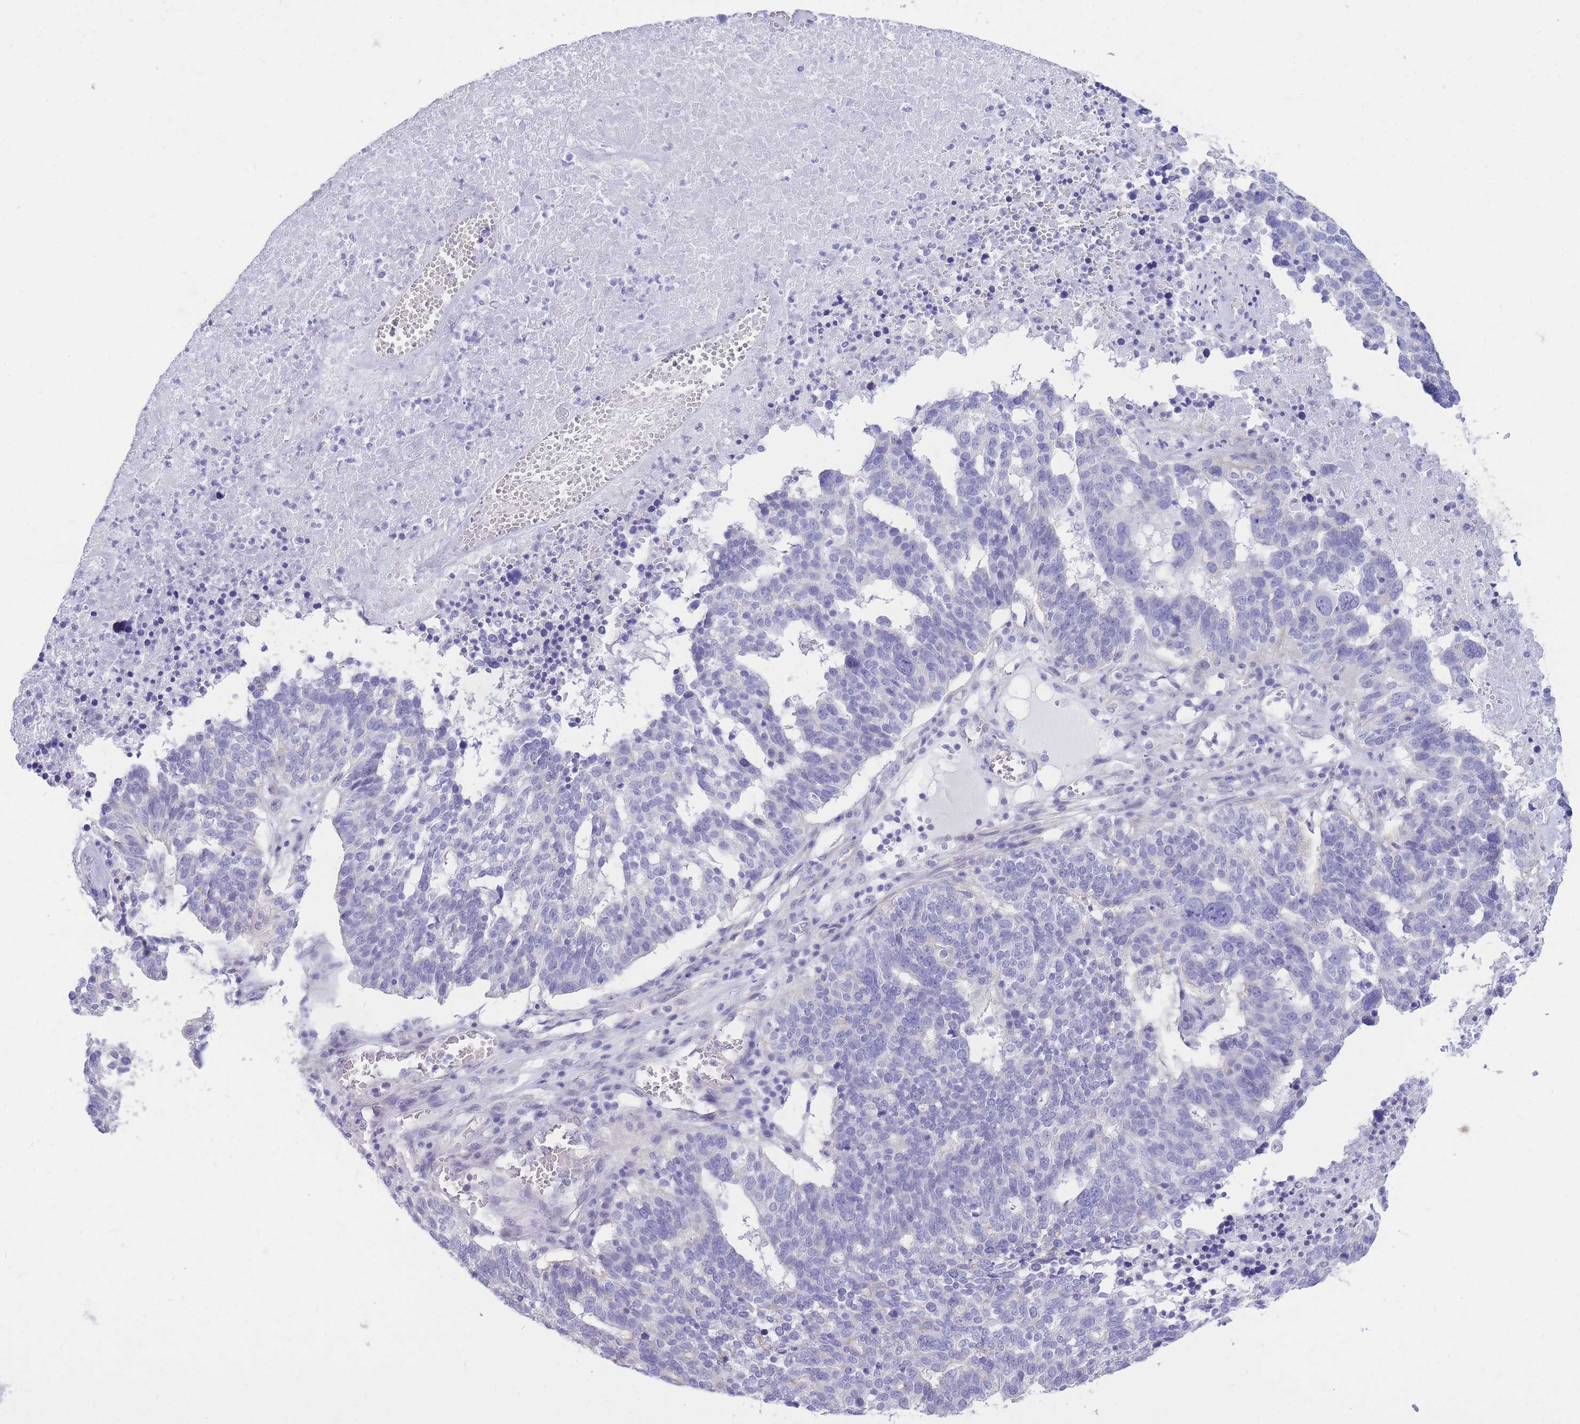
{"staining": {"intensity": "negative", "quantity": "none", "location": "none"}, "tissue": "ovarian cancer", "cell_type": "Tumor cells", "image_type": "cancer", "snomed": [{"axis": "morphology", "description": "Cystadenocarcinoma, serous, NOS"}, {"axis": "topography", "description": "Ovary"}], "caption": "IHC image of neoplastic tissue: human serous cystadenocarcinoma (ovarian) stained with DAB (3,3'-diaminobenzidine) demonstrates no significant protein expression in tumor cells.", "gene": "ZNF311", "patient": {"sex": "female", "age": 59}}